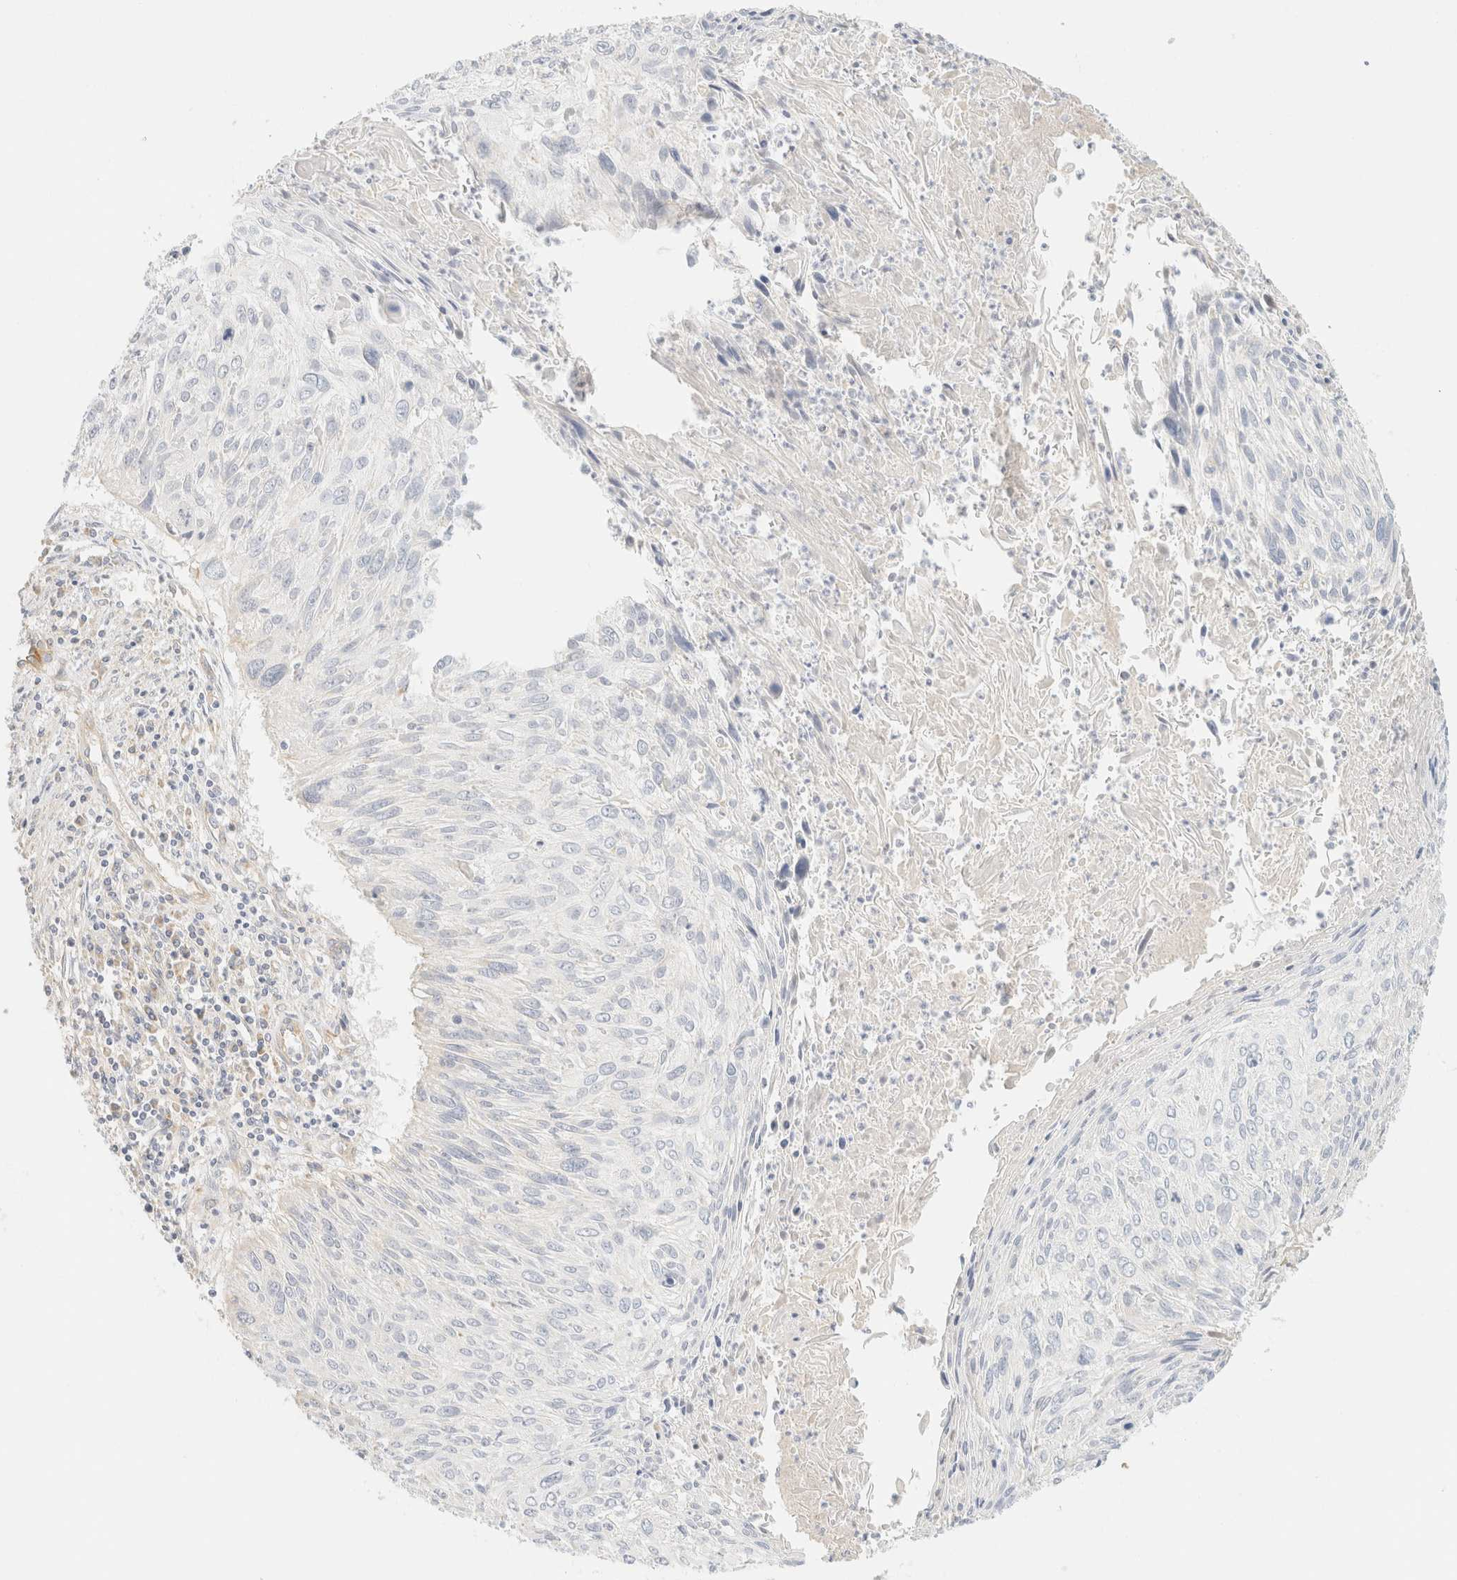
{"staining": {"intensity": "negative", "quantity": "none", "location": "none"}, "tissue": "cervical cancer", "cell_type": "Tumor cells", "image_type": "cancer", "snomed": [{"axis": "morphology", "description": "Squamous cell carcinoma, NOS"}, {"axis": "topography", "description": "Cervix"}], "caption": "Protein analysis of squamous cell carcinoma (cervical) exhibits no significant positivity in tumor cells.", "gene": "MRM3", "patient": {"sex": "female", "age": 51}}